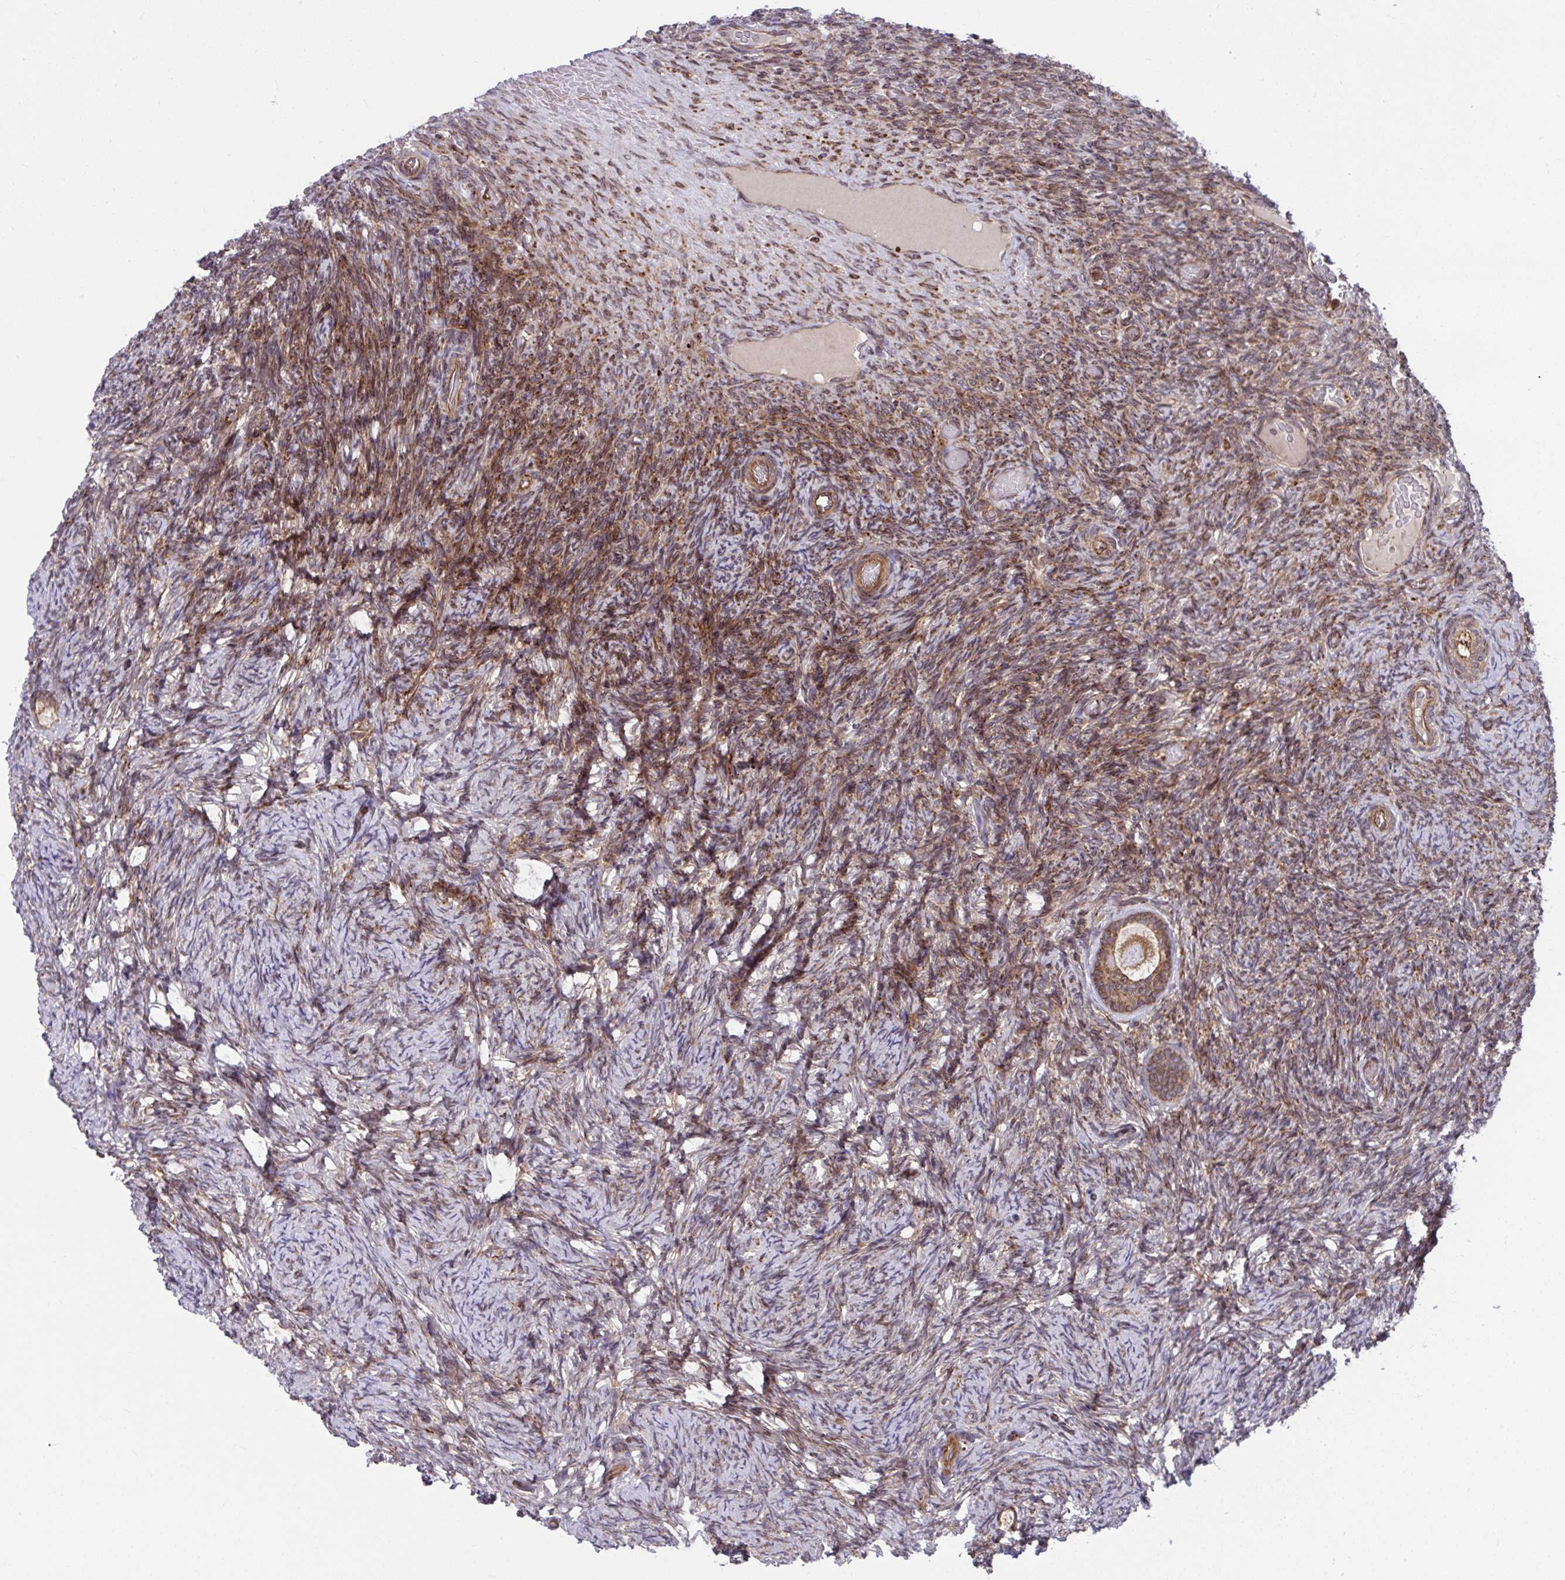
{"staining": {"intensity": "moderate", "quantity": ">75%", "location": "cytoplasmic/membranous"}, "tissue": "ovary", "cell_type": "Follicle cells", "image_type": "normal", "snomed": [{"axis": "morphology", "description": "Normal tissue, NOS"}, {"axis": "topography", "description": "Ovary"}], "caption": "About >75% of follicle cells in unremarkable ovary exhibit moderate cytoplasmic/membranous protein staining as visualized by brown immunohistochemical staining.", "gene": "STIM2", "patient": {"sex": "female", "age": 34}}